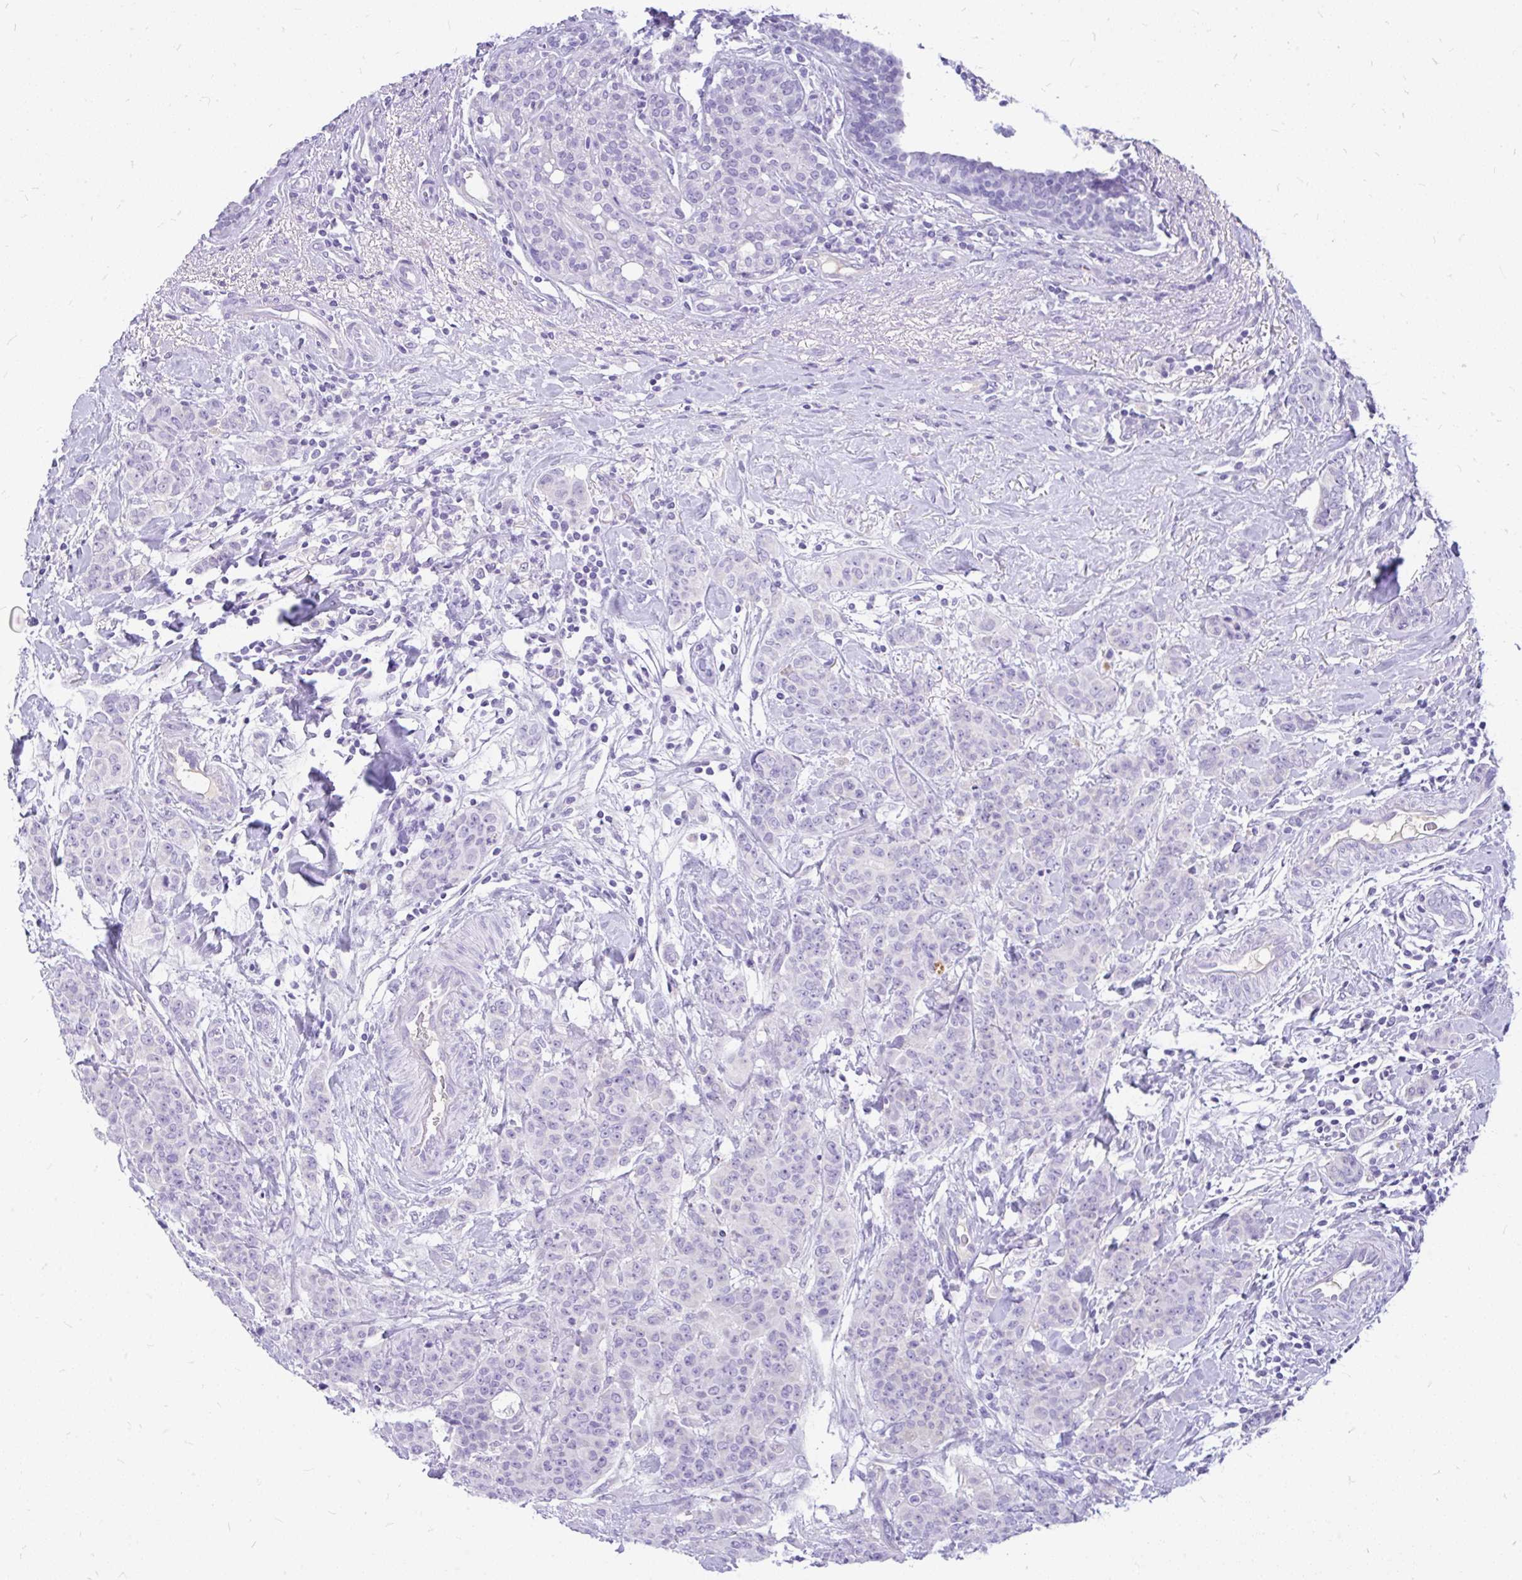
{"staining": {"intensity": "negative", "quantity": "none", "location": "none"}, "tissue": "breast cancer", "cell_type": "Tumor cells", "image_type": "cancer", "snomed": [{"axis": "morphology", "description": "Duct carcinoma"}, {"axis": "topography", "description": "Breast"}], "caption": "DAB (3,3'-diaminobenzidine) immunohistochemical staining of human infiltrating ductal carcinoma (breast) exhibits no significant positivity in tumor cells. (DAB IHC visualized using brightfield microscopy, high magnification).", "gene": "MAP1LC3A", "patient": {"sex": "female", "age": 40}}